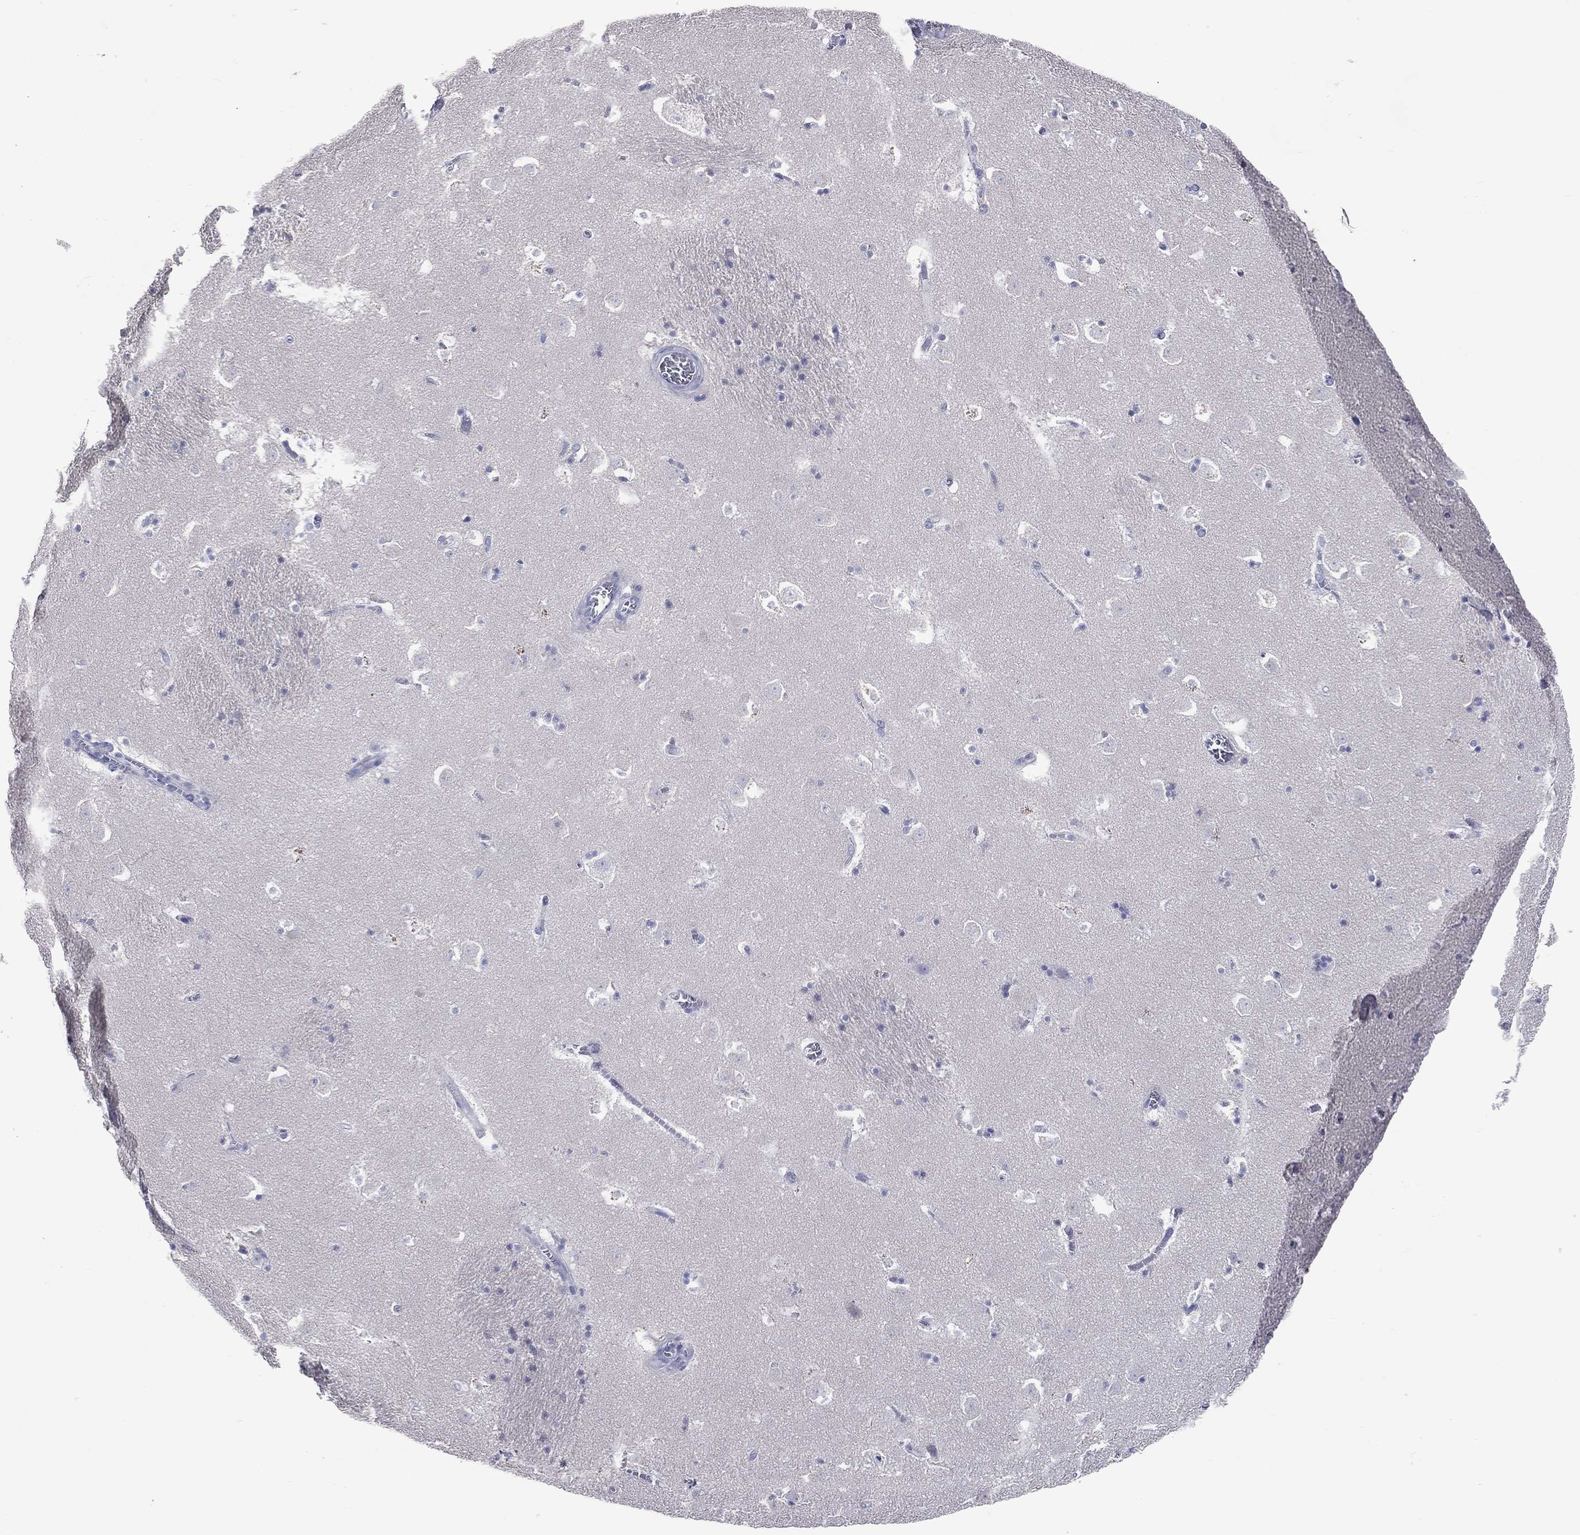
{"staining": {"intensity": "negative", "quantity": "none", "location": "none"}, "tissue": "caudate", "cell_type": "Glial cells", "image_type": "normal", "snomed": [{"axis": "morphology", "description": "Normal tissue, NOS"}, {"axis": "topography", "description": "Lateral ventricle wall"}], "caption": "An immunohistochemistry (IHC) micrograph of benign caudate is shown. There is no staining in glial cells of caudate. (DAB immunohistochemistry, high magnification).", "gene": "DNAH6", "patient": {"sex": "female", "age": 42}}